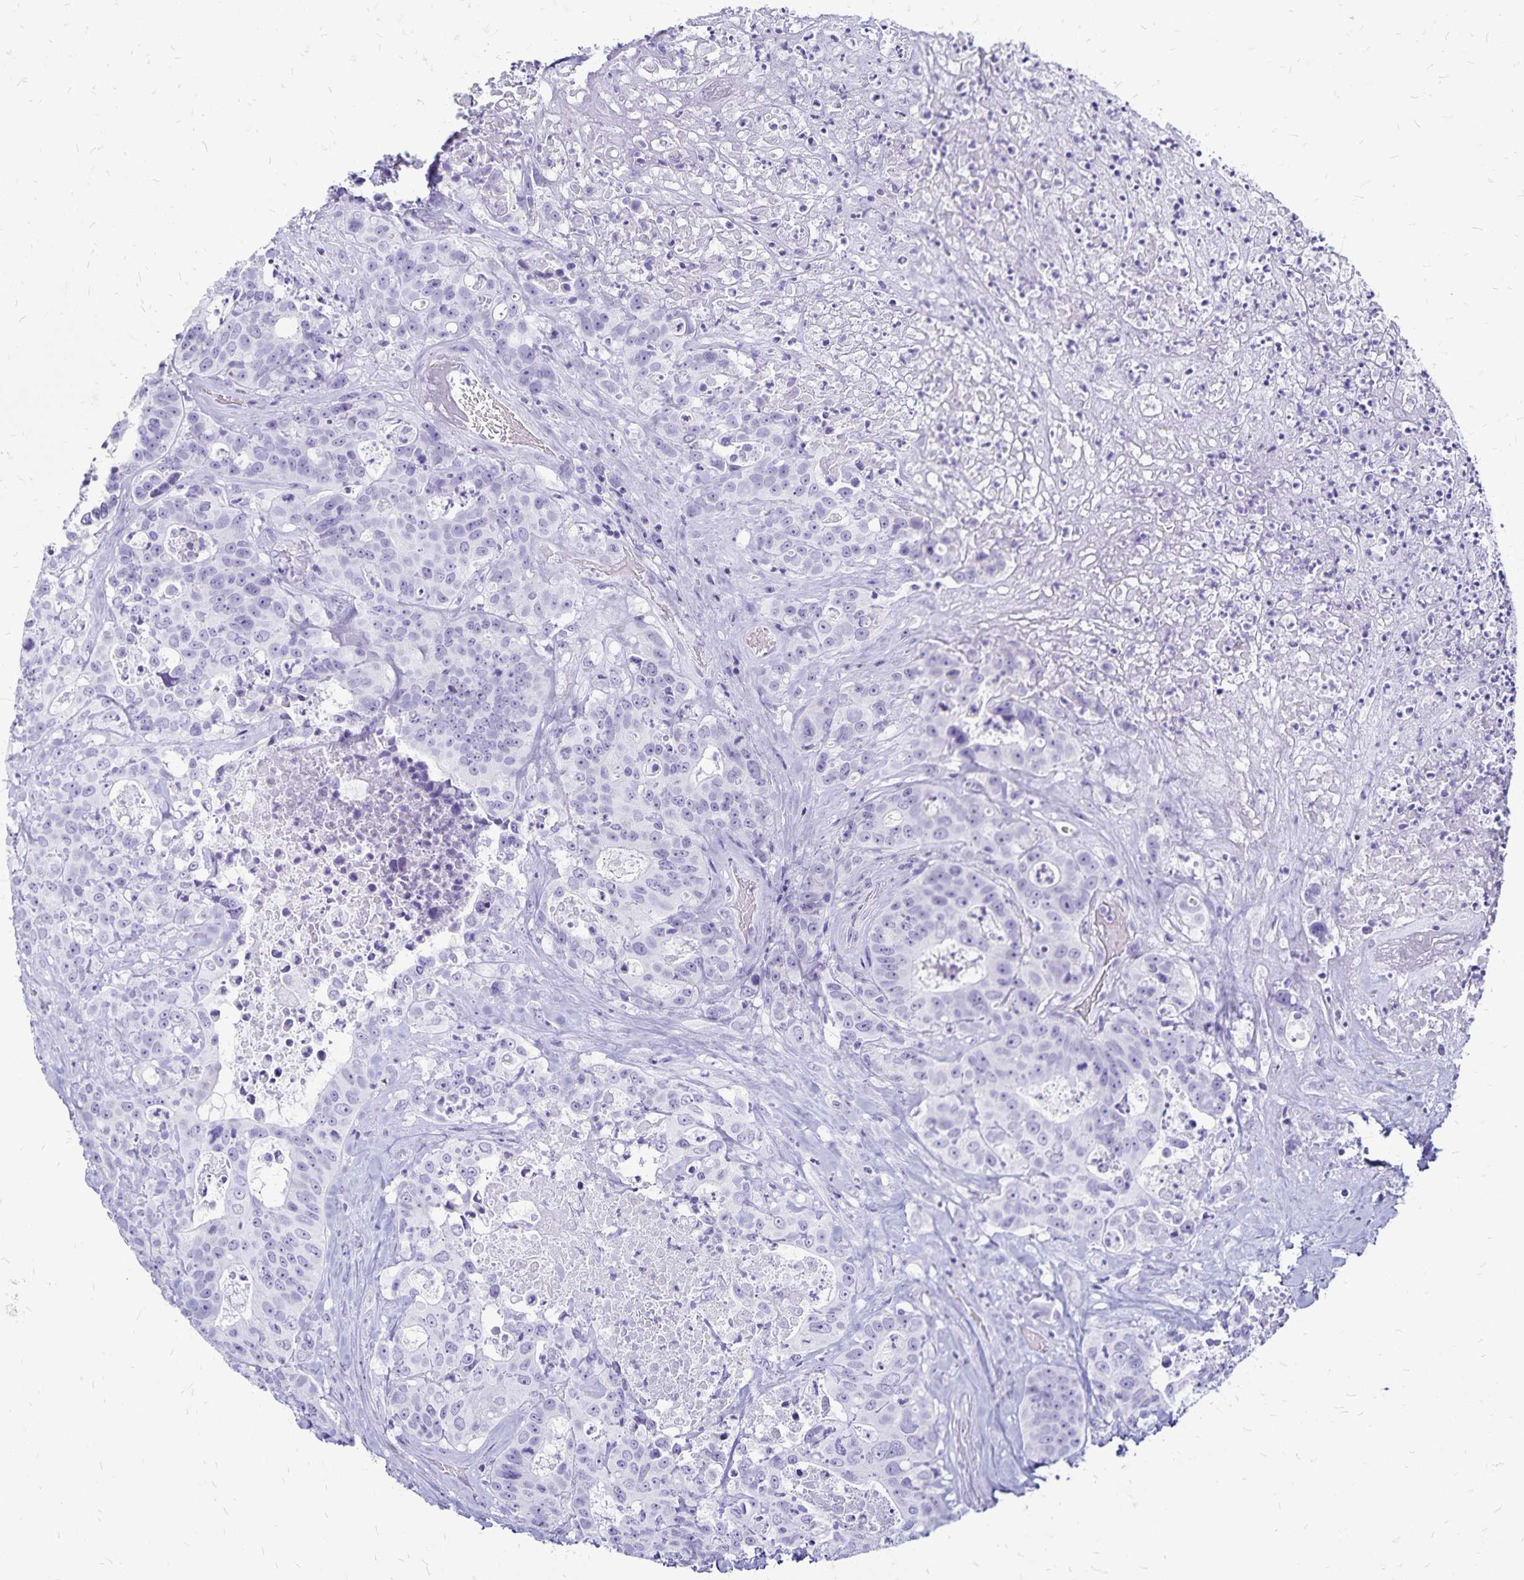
{"staining": {"intensity": "negative", "quantity": "none", "location": "none"}, "tissue": "colorectal cancer", "cell_type": "Tumor cells", "image_type": "cancer", "snomed": [{"axis": "morphology", "description": "Adenocarcinoma, NOS"}, {"axis": "topography", "description": "Rectum"}], "caption": "IHC of colorectal cancer displays no positivity in tumor cells.", "gene": "LIN28B", "patient": {"sex": "female", "age": 62}}